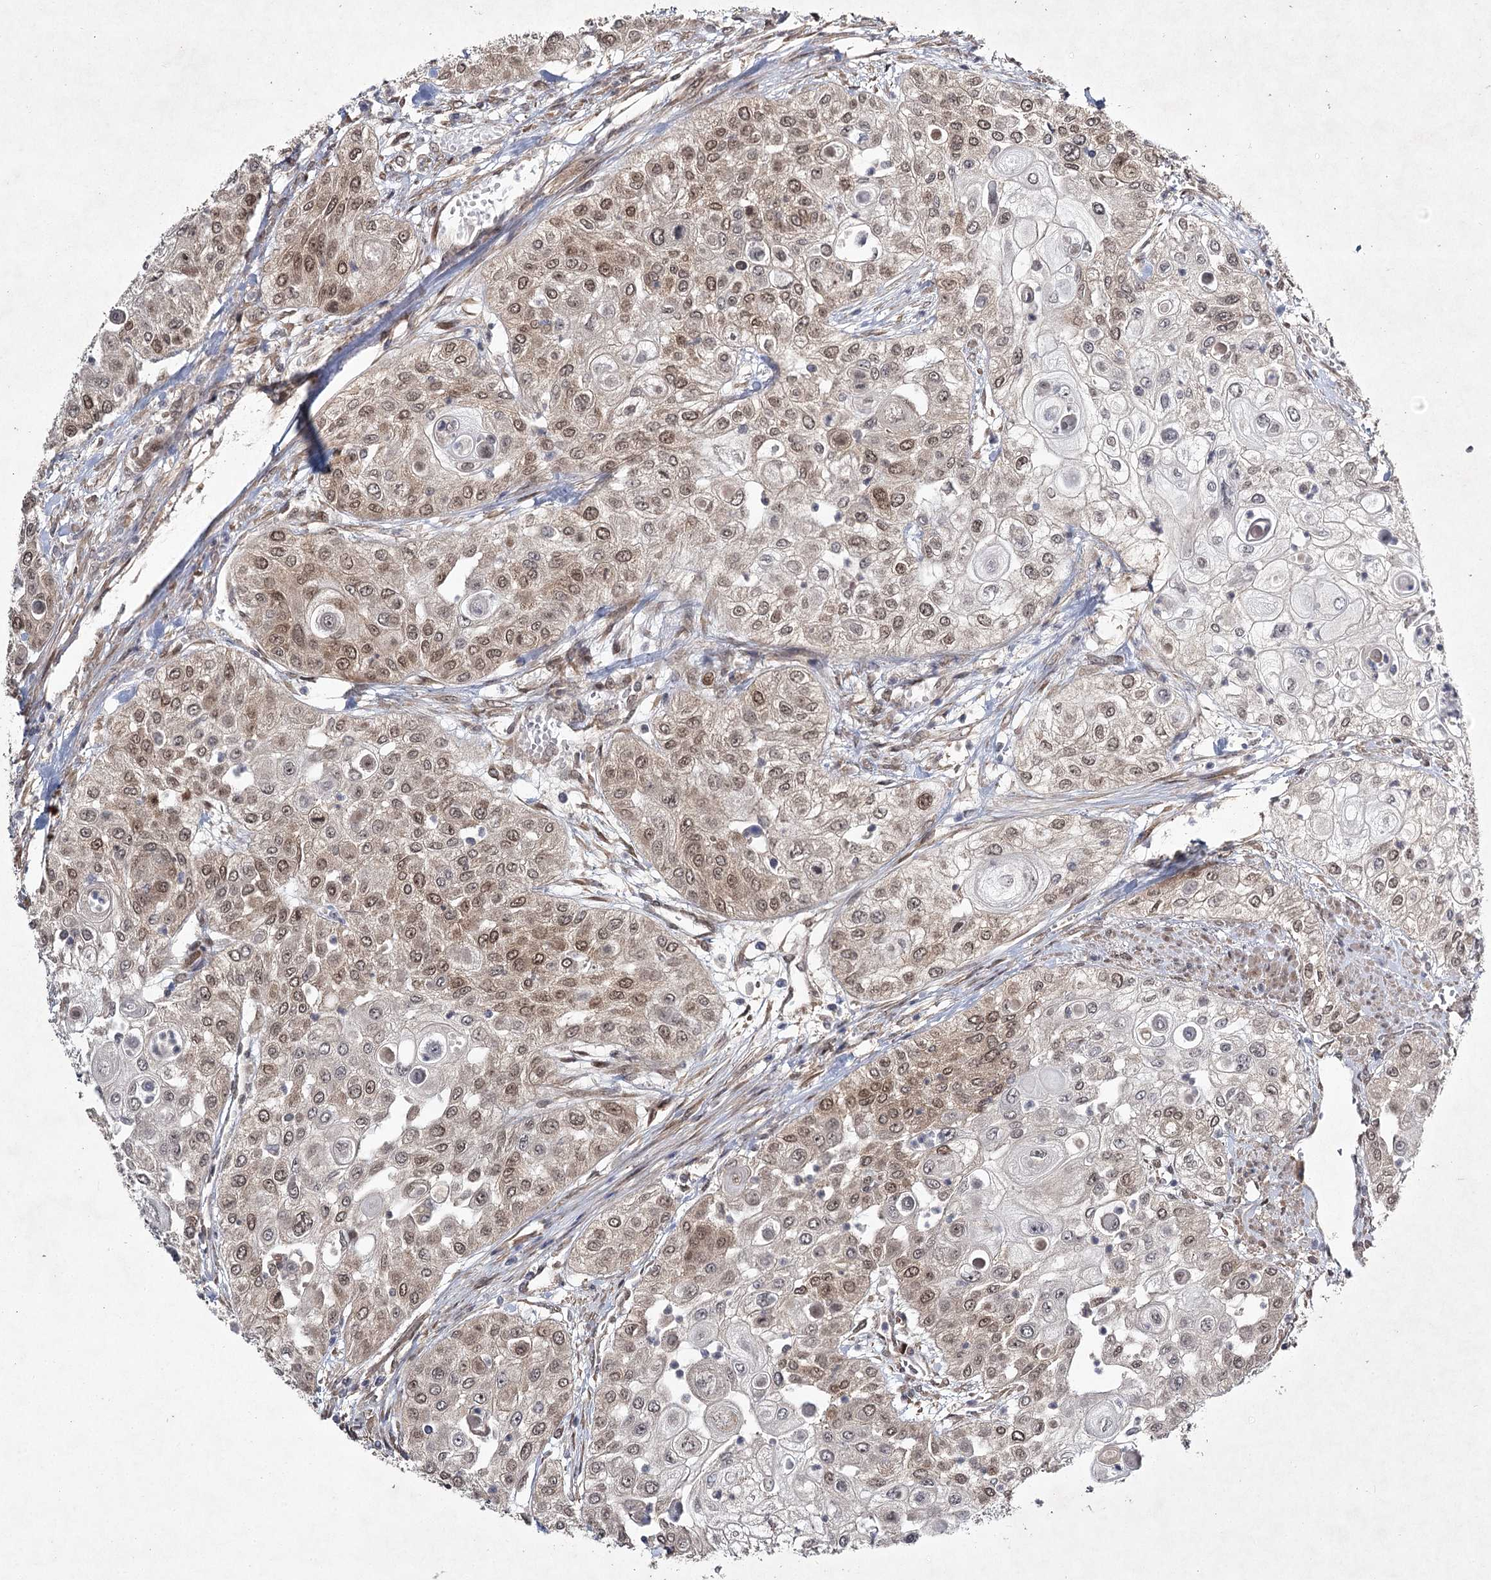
{"staining": {"intensity": "moderate", "quantity": ">75%", "location": "cytoplasmic/membranous,nuclear"}, "tissue": "urothelial cancer", "cell_type": "Tumor cells", "image_type": "cancer", "snomed": [{"axis": "morphology", "description": "Urothelial carcinoma, High grade"}, {"axis": "topography", "description": "Urinary bladder"}], "caption": "High-grade urothelial carcinoma tissue demonstrates moderate cytoplasmic/membranous and nuclear staining in approximately >75% of tumor cells", "gene": "DCUN1D4", "patient": {"sex": "female", "age": 79}}